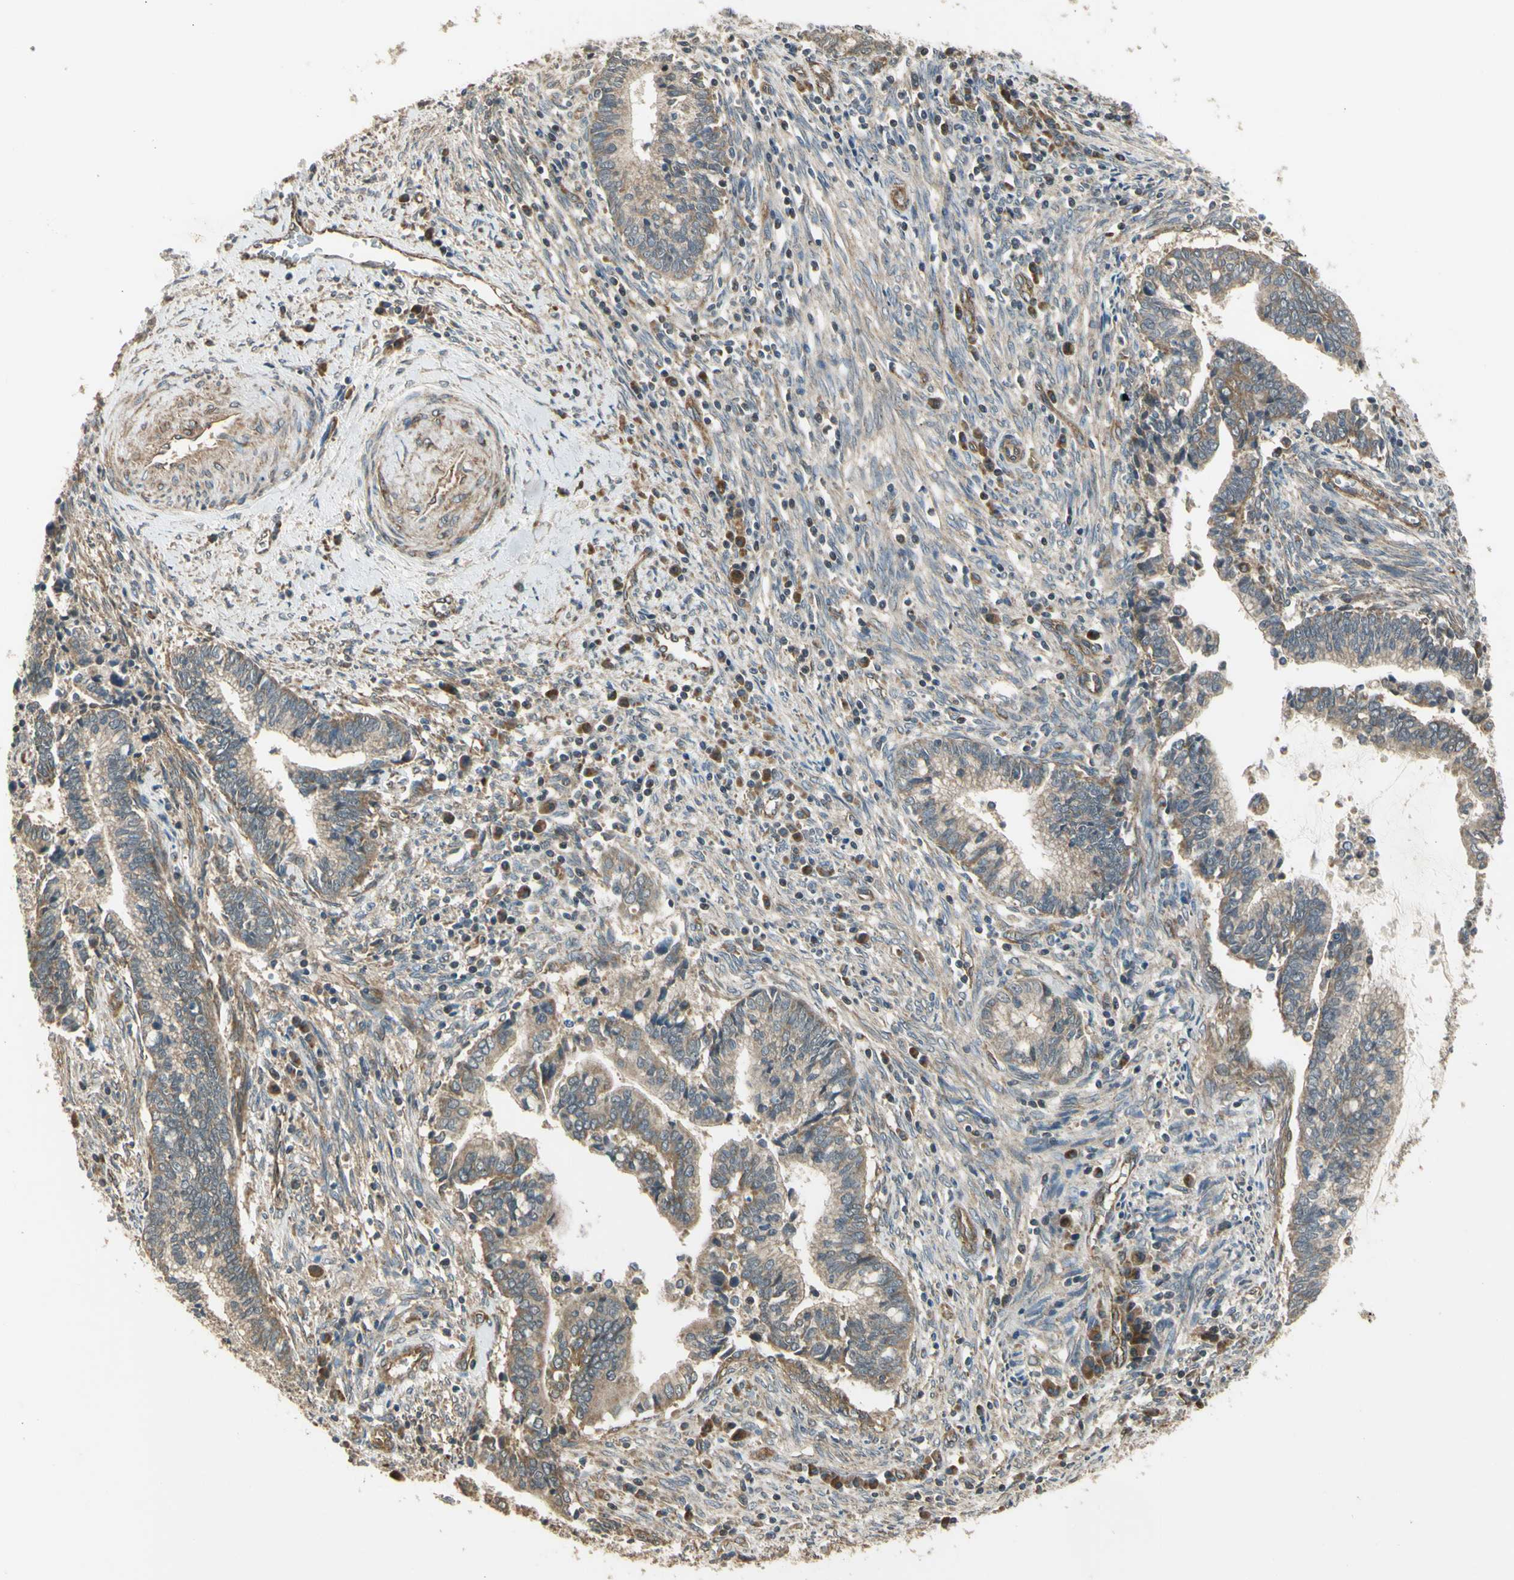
{"staining": {"intensity": "weak", "quantity": ">75%", "location": "cytoplasmic/membranous"}, "tissue": "cervical cancer", "cell_type": "Tumor cells", "image_type": "cancer", "snomed": [{"axis": "morphology", "description": "Adenocarcinoma, NOS"}, {"axis": "topography", "description": "Cervix"}], "caption": "Brown immunohistochemical staining in human cervical adenocarcinoma displays weak cytoplasmic/membranous staining in about >75% of tumor cells. (brown staining indicates protein expression, while blue staining denotes nuclei).", "gene": "EFNB2", "patient": {"sex": "female", "age": 44}}